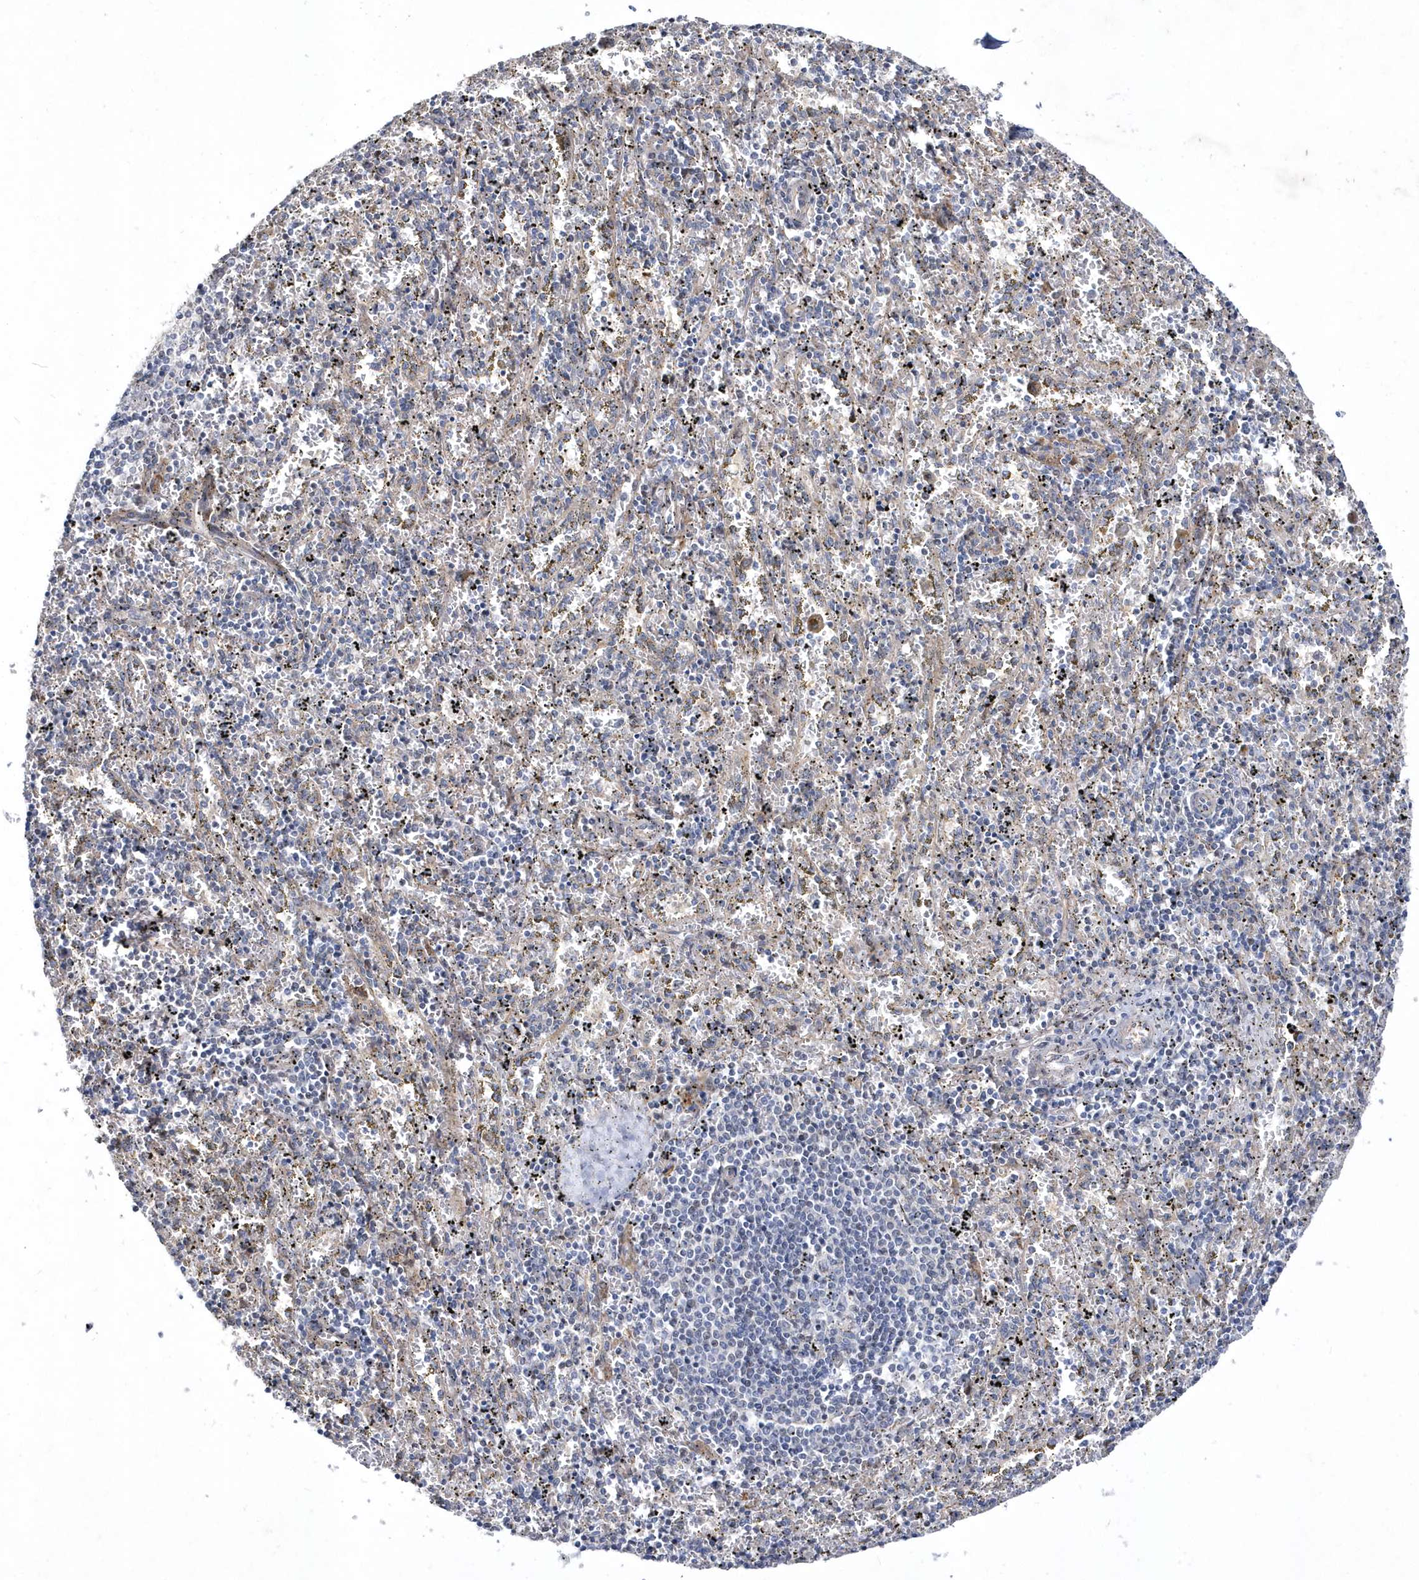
{"staining": {"intensity": "negative", "quantity": "none", "location": "none"}, "tissue": "spleen", "cell_type": "Cells in red pulp", "image_type": "normal", "snomed": [{"axis": "morphology", "description": "Normal tissue, NOS"}, {"axis": "topography", "description": "Spleen"}], "caption": "The histopathology image demonstrates no staining of cells in red pulp in normal spleen. The staining was performed using DAB (3,3'-diaminobenzidine) to visualize the protein expression in brown, while the nuclei were stained in blue with hematoxylin (Magnification: 20x).", "gene": "LONRF2", "patient": {"sex": "male", "age": 11}}